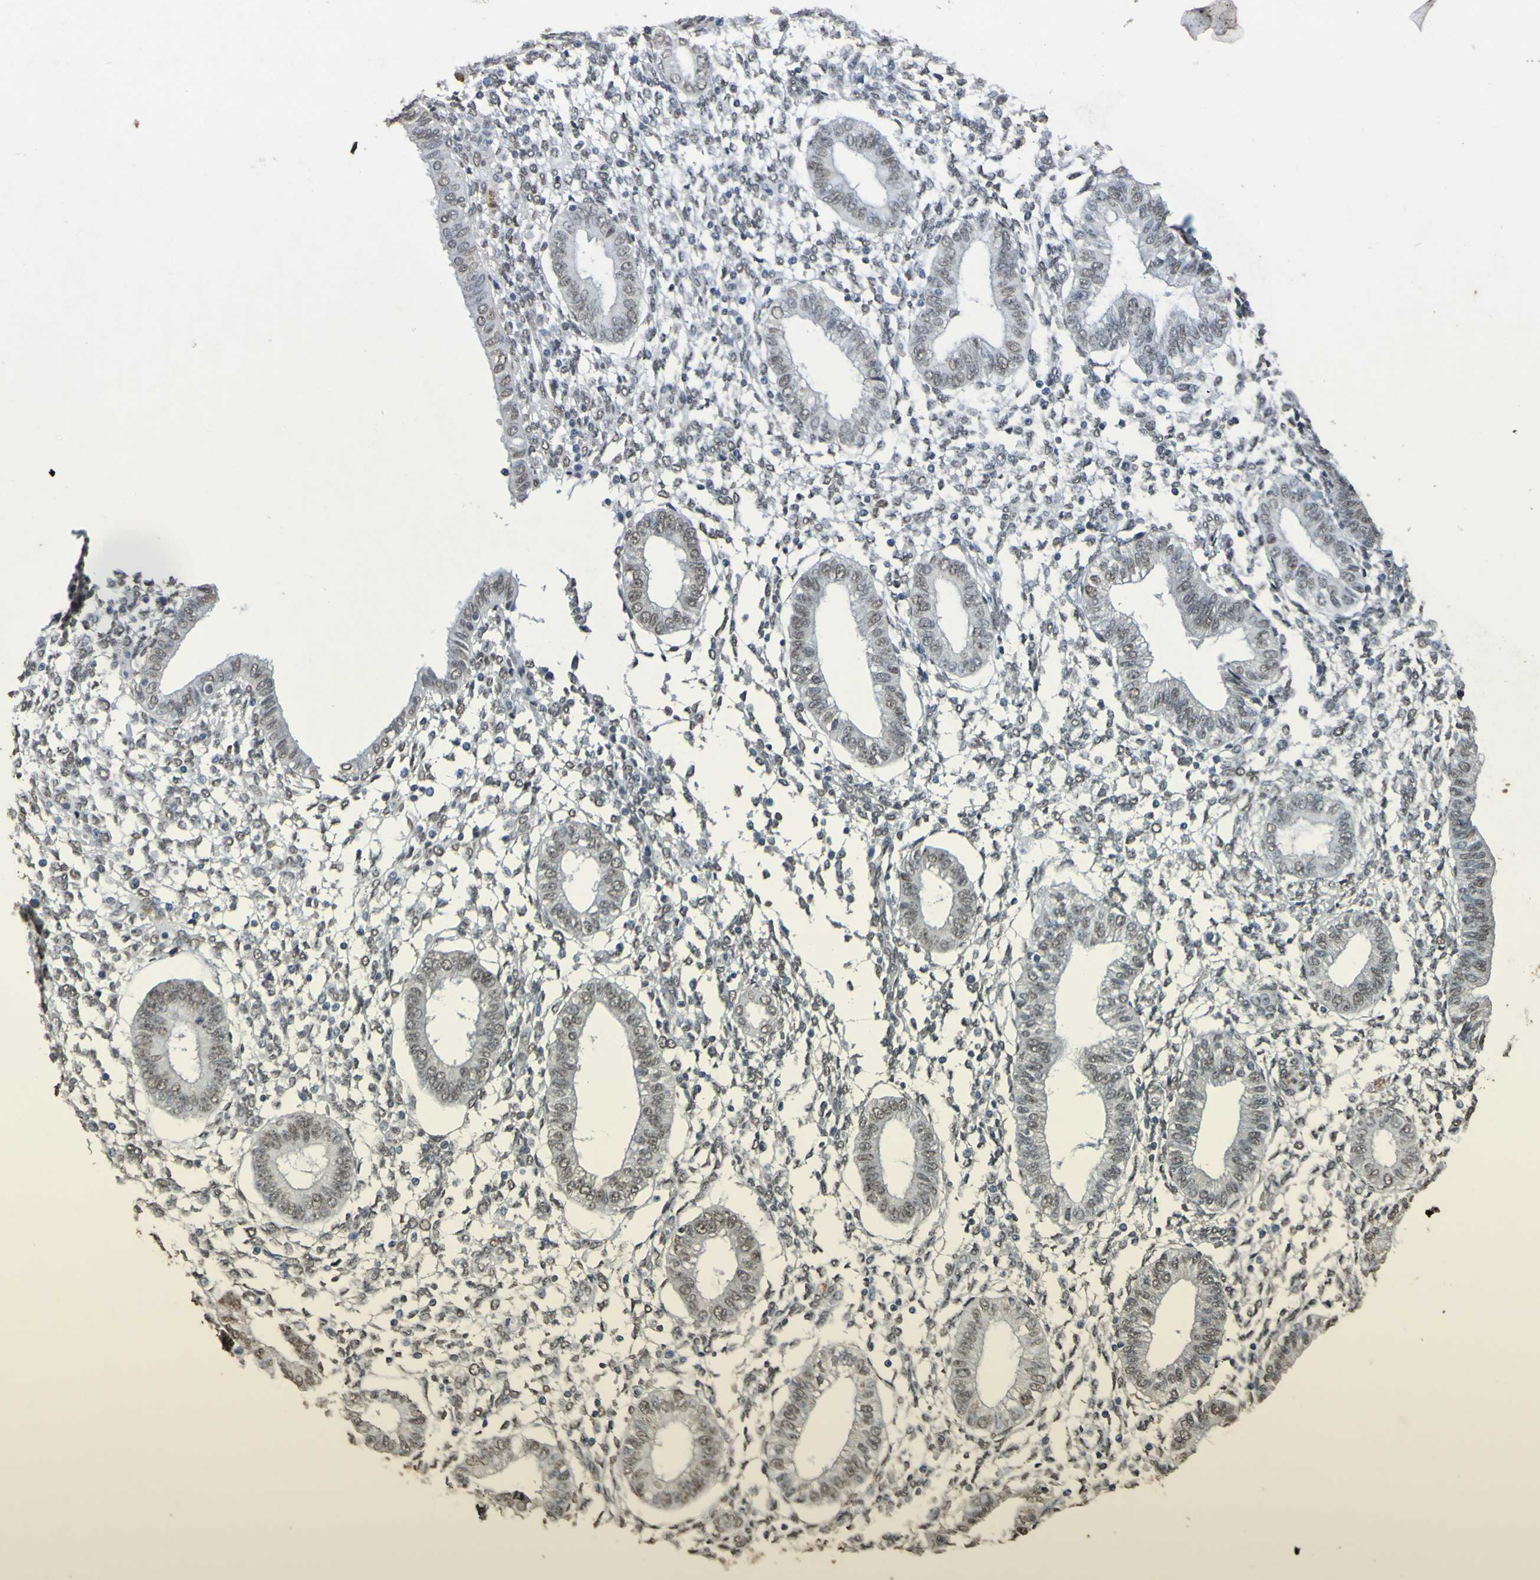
{"staining": {"intensity": "negative", "quantity": "none", "location": "none"}, "tissue": "endometrium", "cell_type": "Cells in endometrial stroma", "image_type": "normal", "snomed": [{"axis": "morphology", "description": "Normal tissue, NOS"}, {"axis": "topography", "description": "Endometrium"}], "caption": "Cells in endometrial stroma are negative for protein expression in unremarkable human endometrium. Nuclei are stained in blue.", "gene": "ALKBH2", "patient": {"sex": "female", "age": 50}}